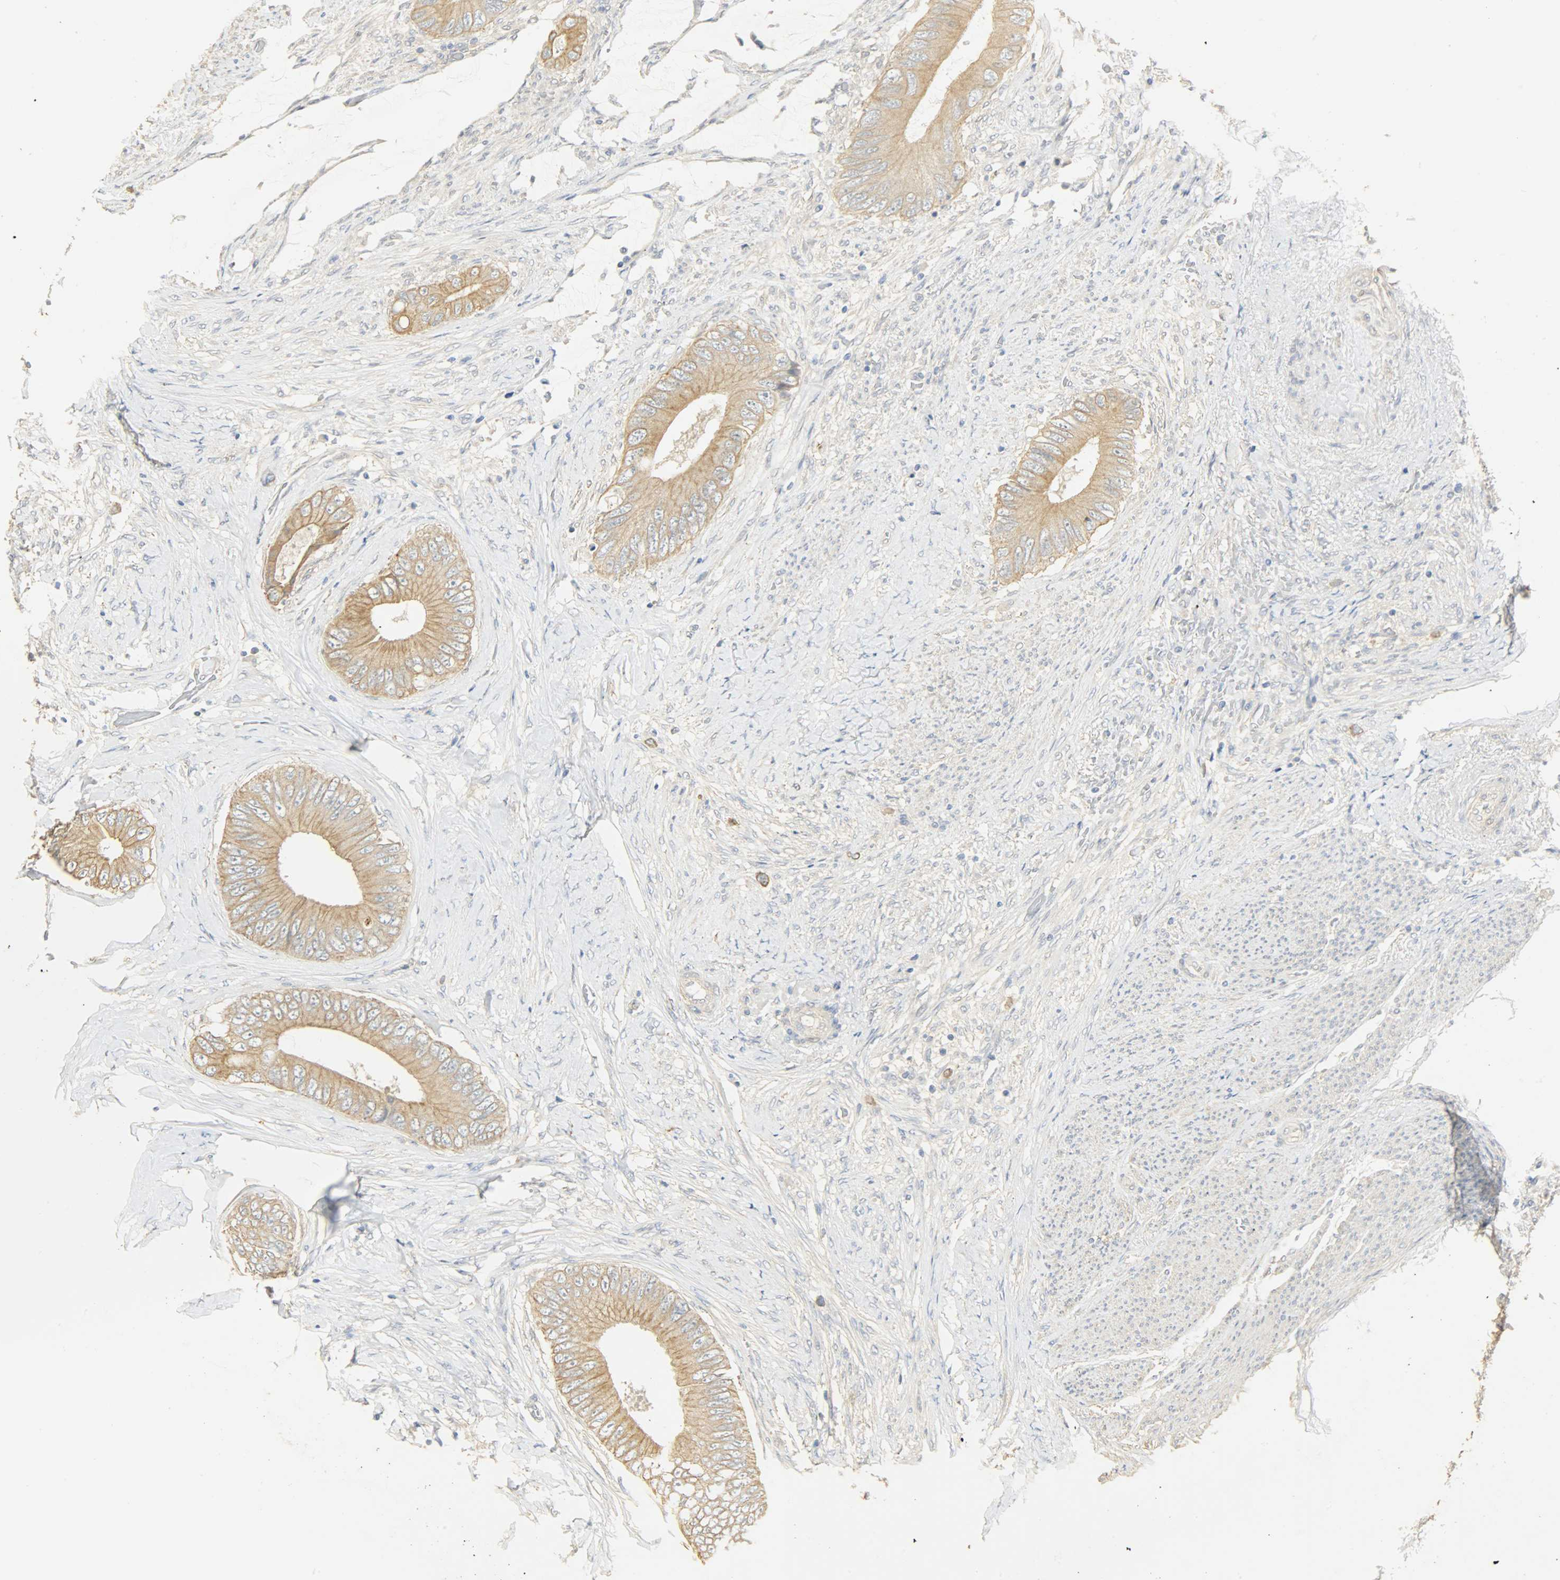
{"staining": {"intensity": "moderate", "quantity": ">75%", "location": "cytoplasmic/membranous"}, "tissue": "colorectal cancer", "cell_type": "Tumor cells", "image_type": "cancer", "snomed": [{"axis": "morphology", "description": "Normal tissue, NOS"}, {"axis": "morphology", "description": "Adenocarcinoma, NOS"}, {"axis": "topography", "description": "Rectum"}, {"axis": "topography", "description": "Peripheral nerve tissue"}], "caption": "An immunohistochemistry micrograph of tumor tissue is shown. Protein staining in brown shows moderate cytoplasmic/membranous positivity in colorectal cancer within tumor cells.", "gene": "USP13", "patient": {"sex": "female", "age": 77}}